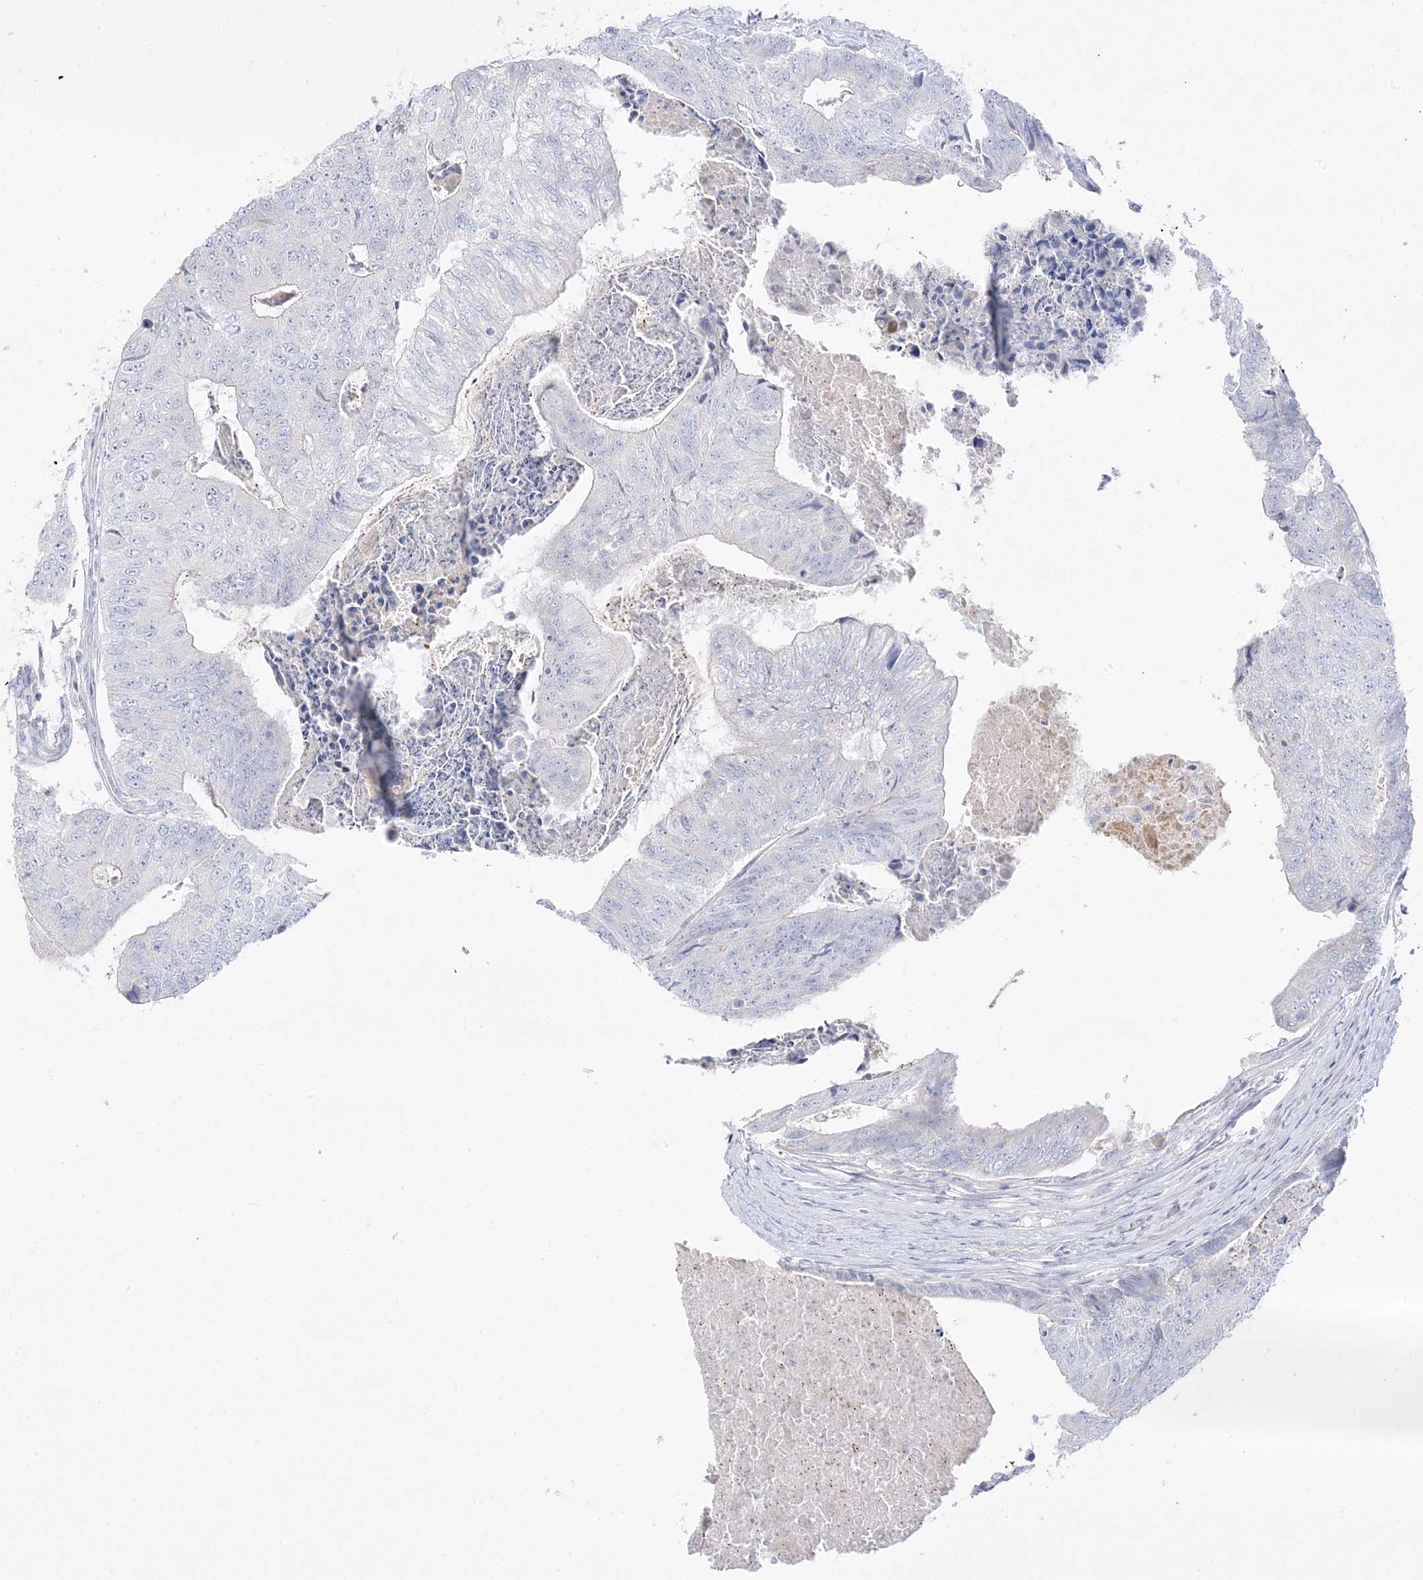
{"staining": {"intensity": "negative", "quantity": "none", "location": "none"}, "tissue": "colorectal cancer", "cell_type": "Tumor cells", "image_type": "cancer", "snomed": [{"axis": "morphology", "description": "Adenocarcinoma, NOS"}, {"axis": "topography", "description": "Colon"}], "caption": "Tumor cells are negative for protein expression in human colorectal cancer (adenocarcinoma).", "gene": "TRANK1", "patient": {"sex": "female", "age": 67}}